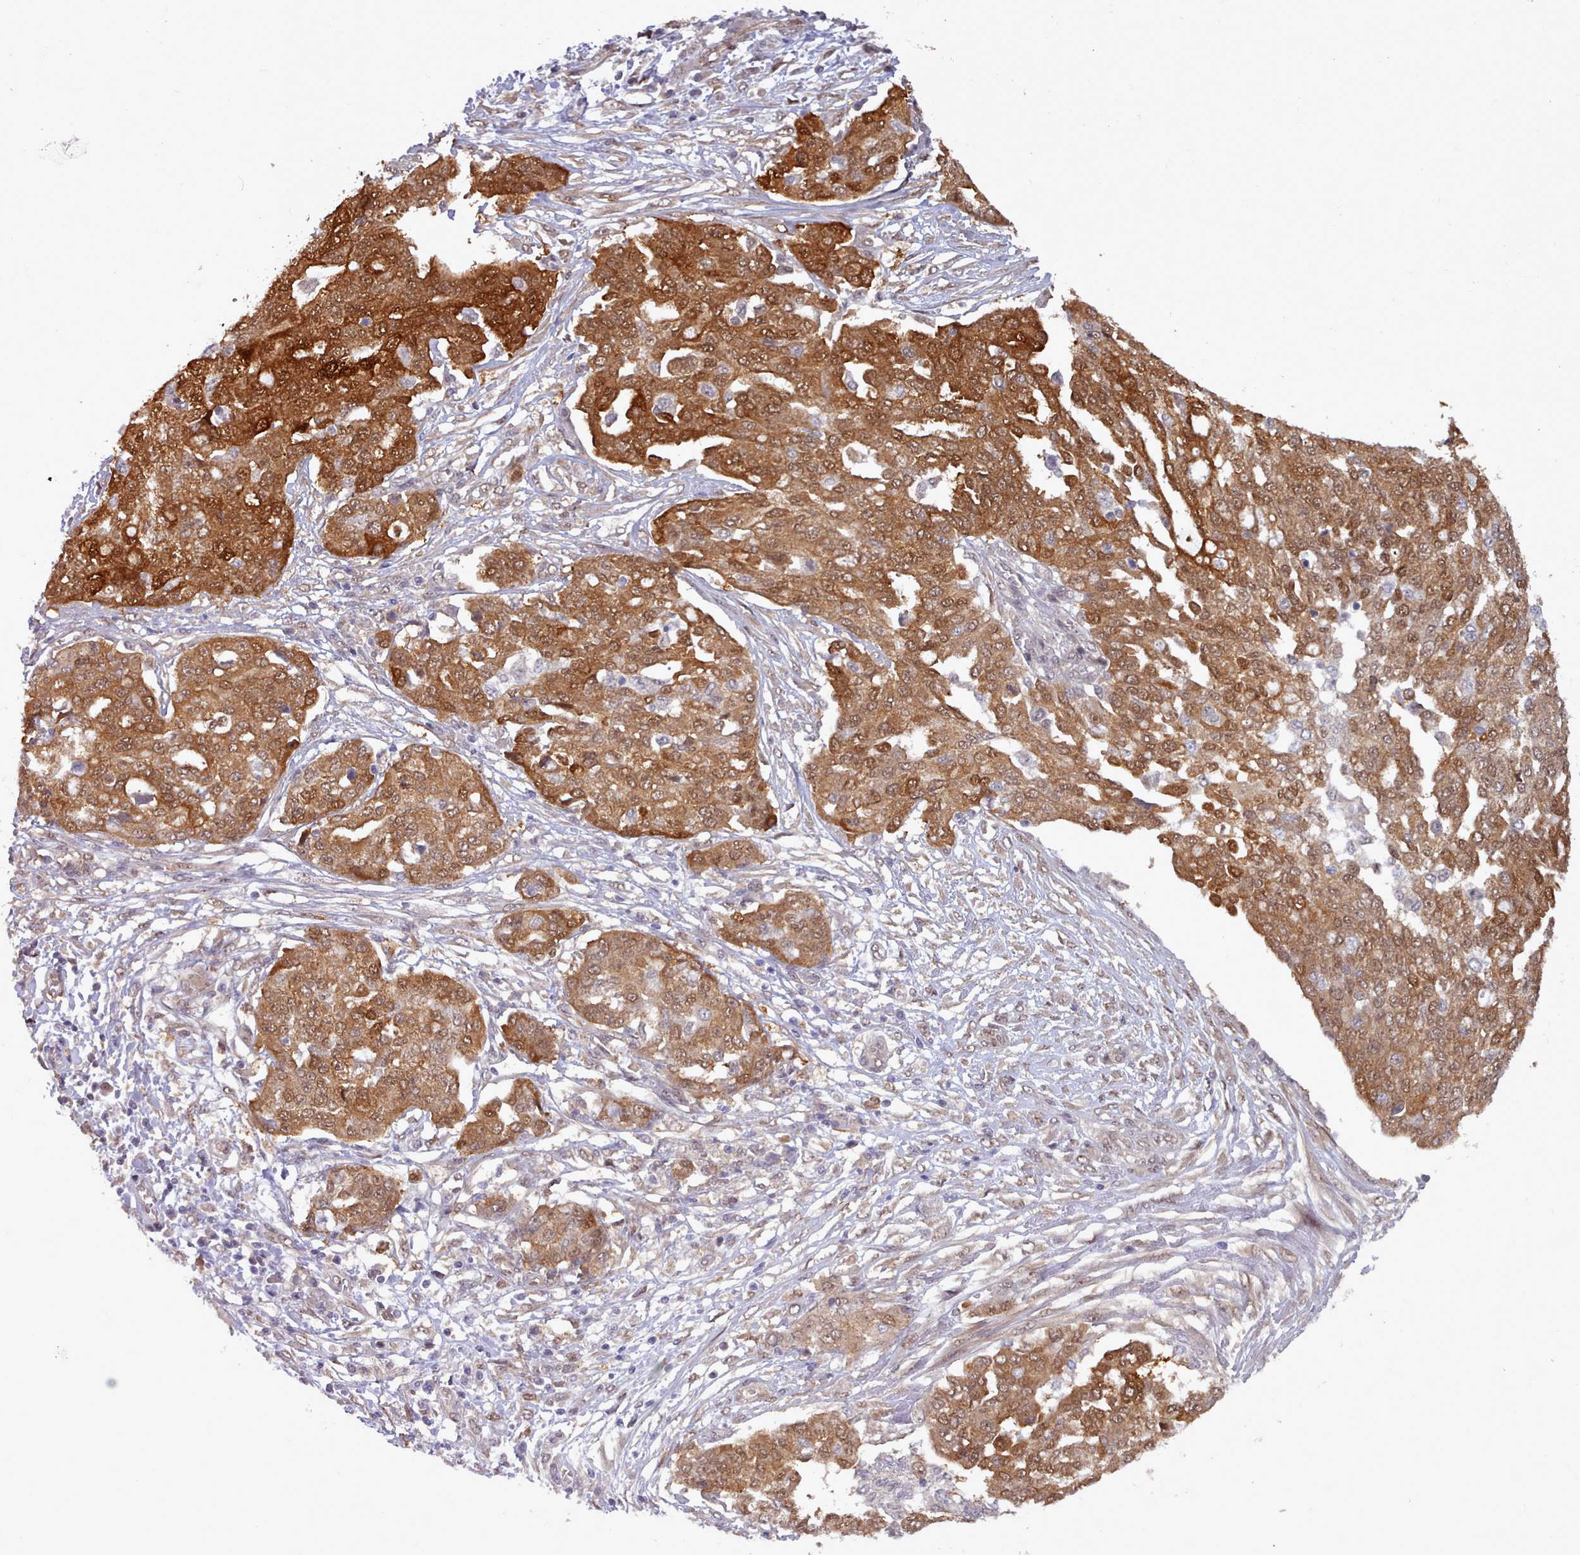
{"staining": {"intensity": "strong", "quantity": ">75%", "location": "cytoplasmic/membranous,nuclear"}, "tissue": "ovarian cancer", "cell_type": "Tumor cells", "image_type": "cancer", "snomed": [{"axis": "morphology", "description": "Cystadenocarcinoma, serous, NOS"}, {"axis": "topography", "description": "Soft tissue"}, {"axis": "topography", "description": "Ovary"}], "caption": "Immunohistochemical staining of ovarian cancer (serous cystadenocarcinoma) exhibits high levels of strong cytoplasmic/membranous and nuclear protein staining in approximately >75% of tumor cells.", "gene": "CES3", "patient": {"sex": "female", "age": 57}}